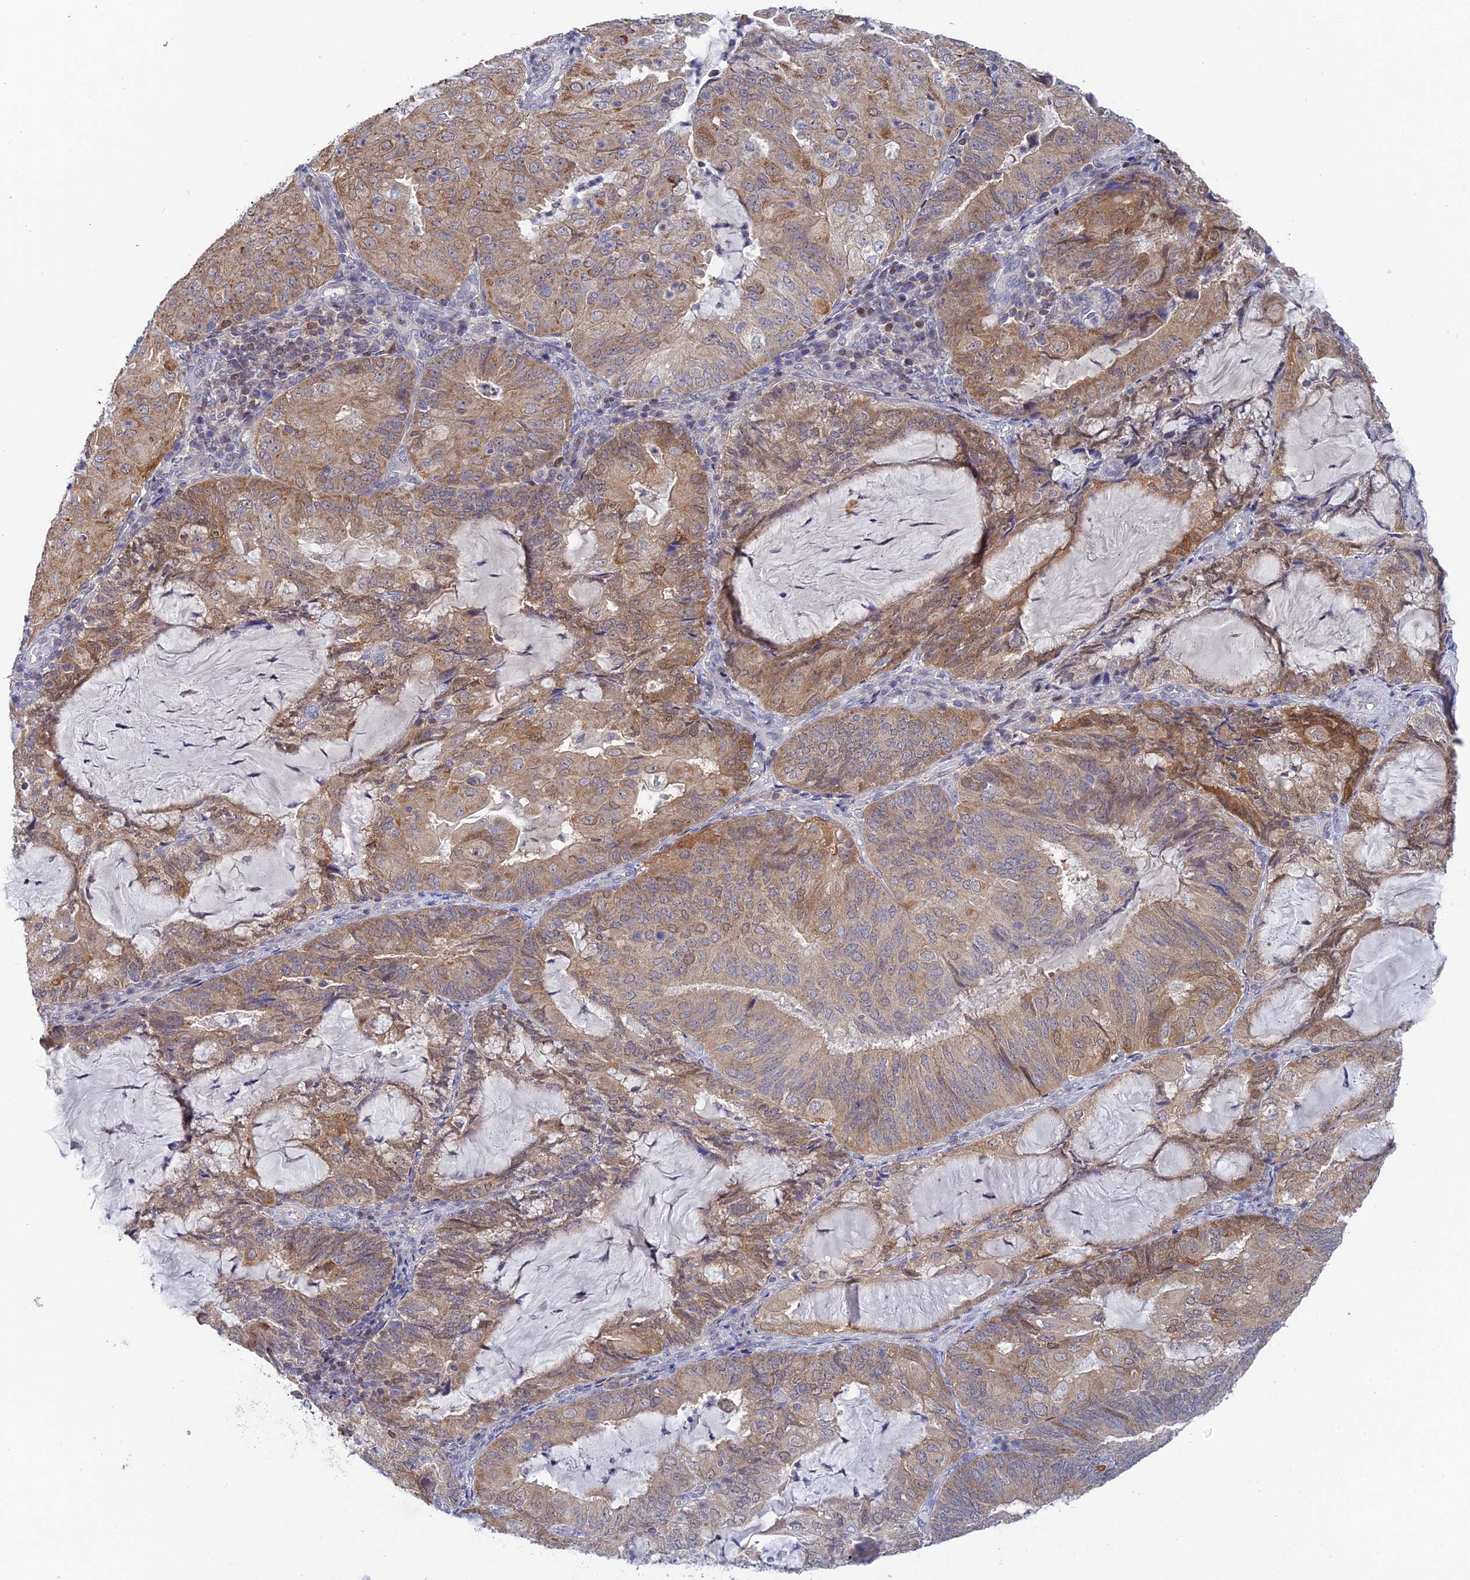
{"staining": {"intensity": "moderate", "quantity": ">75%", "location": "cytoplasmic/membranous"}, "tissue": "endometrial cancer", "cell_type": "Tumor cells", "image_type": "cancer", "snomed": [{"axis": "morphology", "description": "Adenocarcinoma, NOS"}, {"axis": "topography", "description": "Endometrium"}], "caption": "IHC histopathology image of neoplastic tissue: endometrial adenocarcinoma stained using immunohistochemistry exhibits medium levels of moderate protein expression localized specifically in the cytoplasmic/membranous of tumor cells, appearing as a cytoplasmic/membranous brown color.", "gene": "ELOA2", "patient": {"sex": "female", "age": 81}}